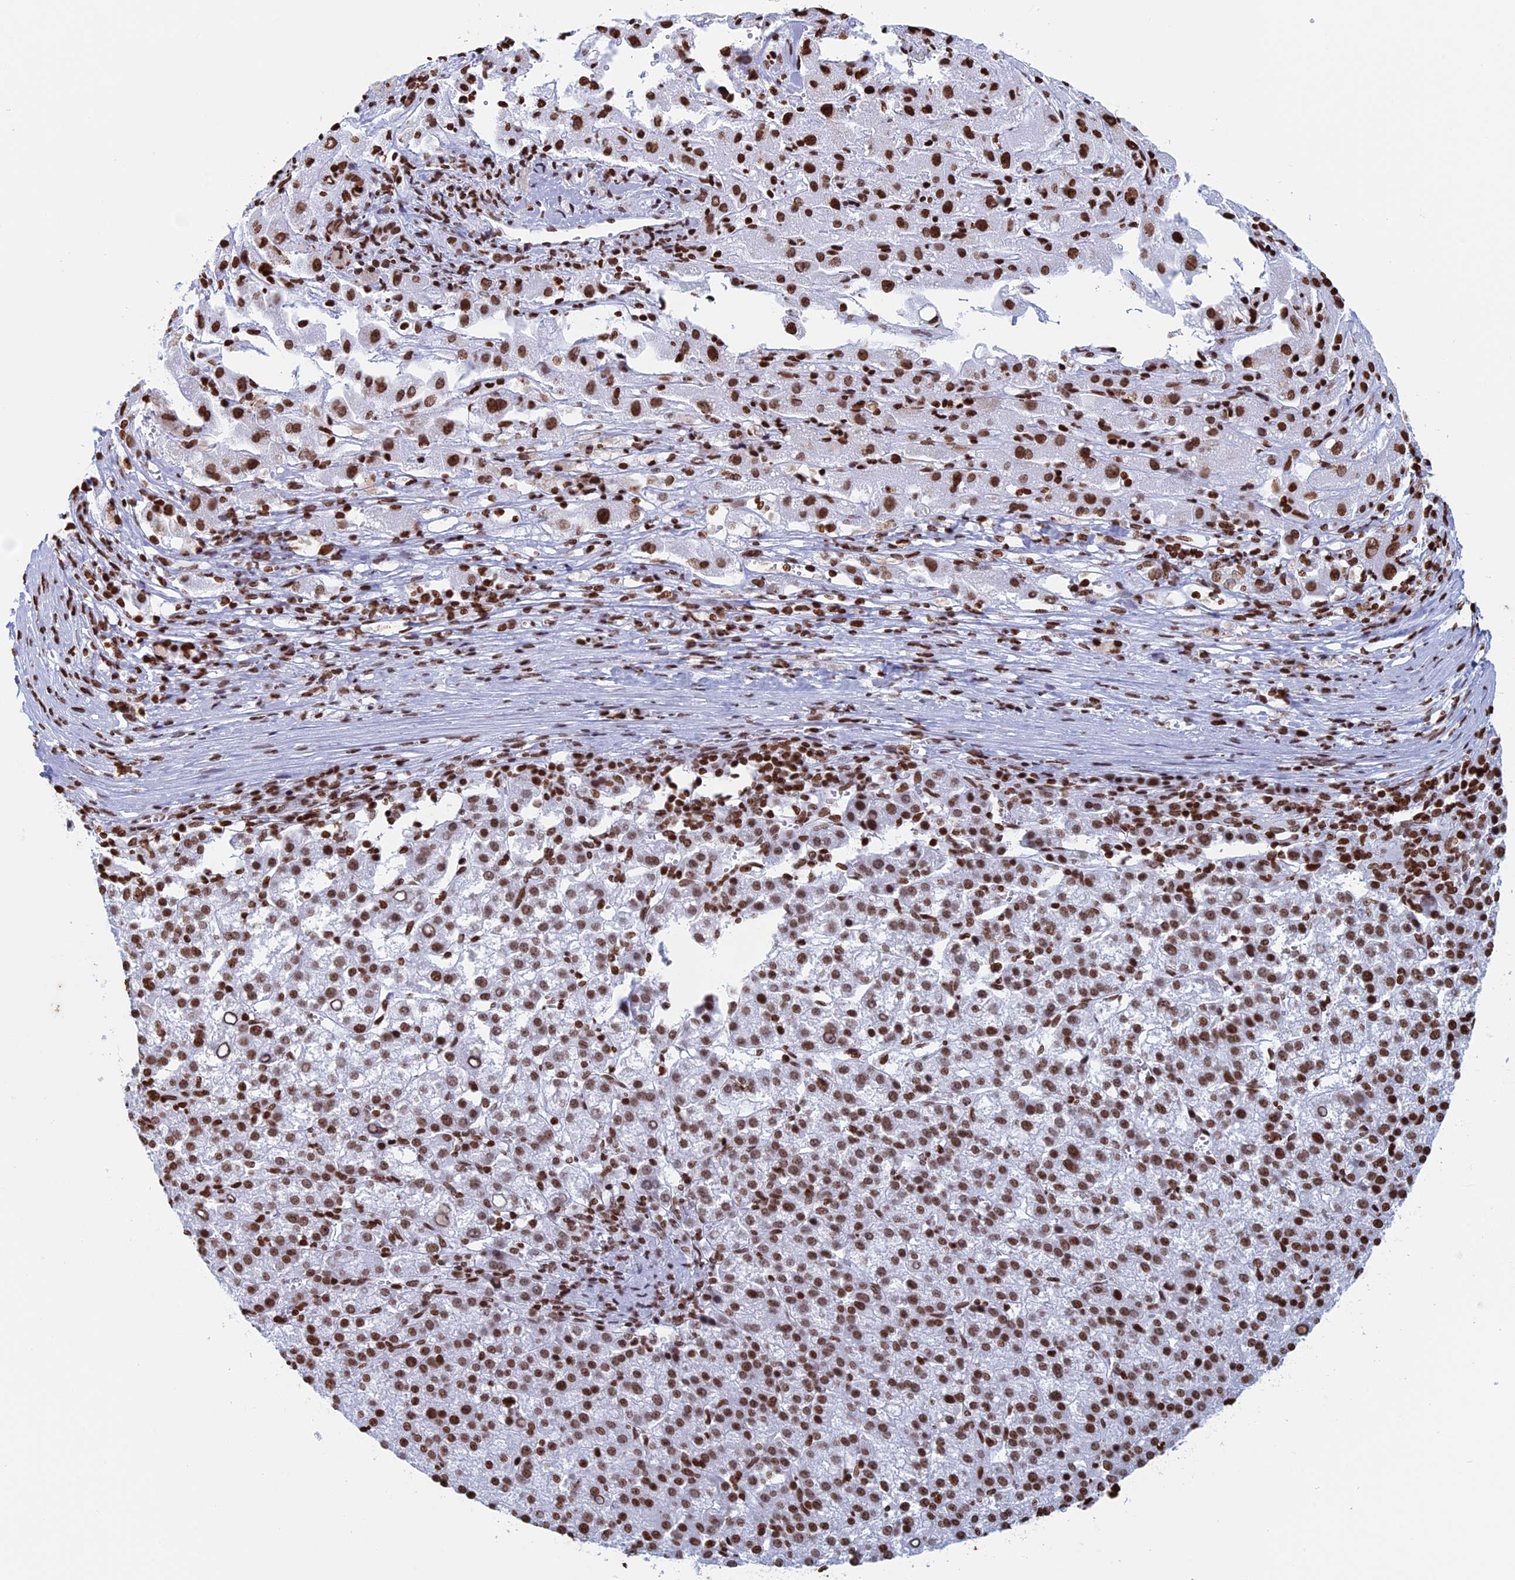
{"staining": {"intensity": "moderate", "quantity": ">75%", "location": "nuclear"}, "tissue": "liver cancer", "cell_type": "Tumor cells", "image_type": "cancer", "snomed": [{"axis": "morphology", "description": "Carcinoma, Hepatocellular, NOS"}, {"axis": "topography", "description": "Liver"}], "caption": "Protein staining reveals moderate nuclear staining in about >75% of tumor cells in liver cancer (hepatocellular carcinoma).", "gene": "APOBEC3A", "patient": {"sex": "female", "age": 58}}